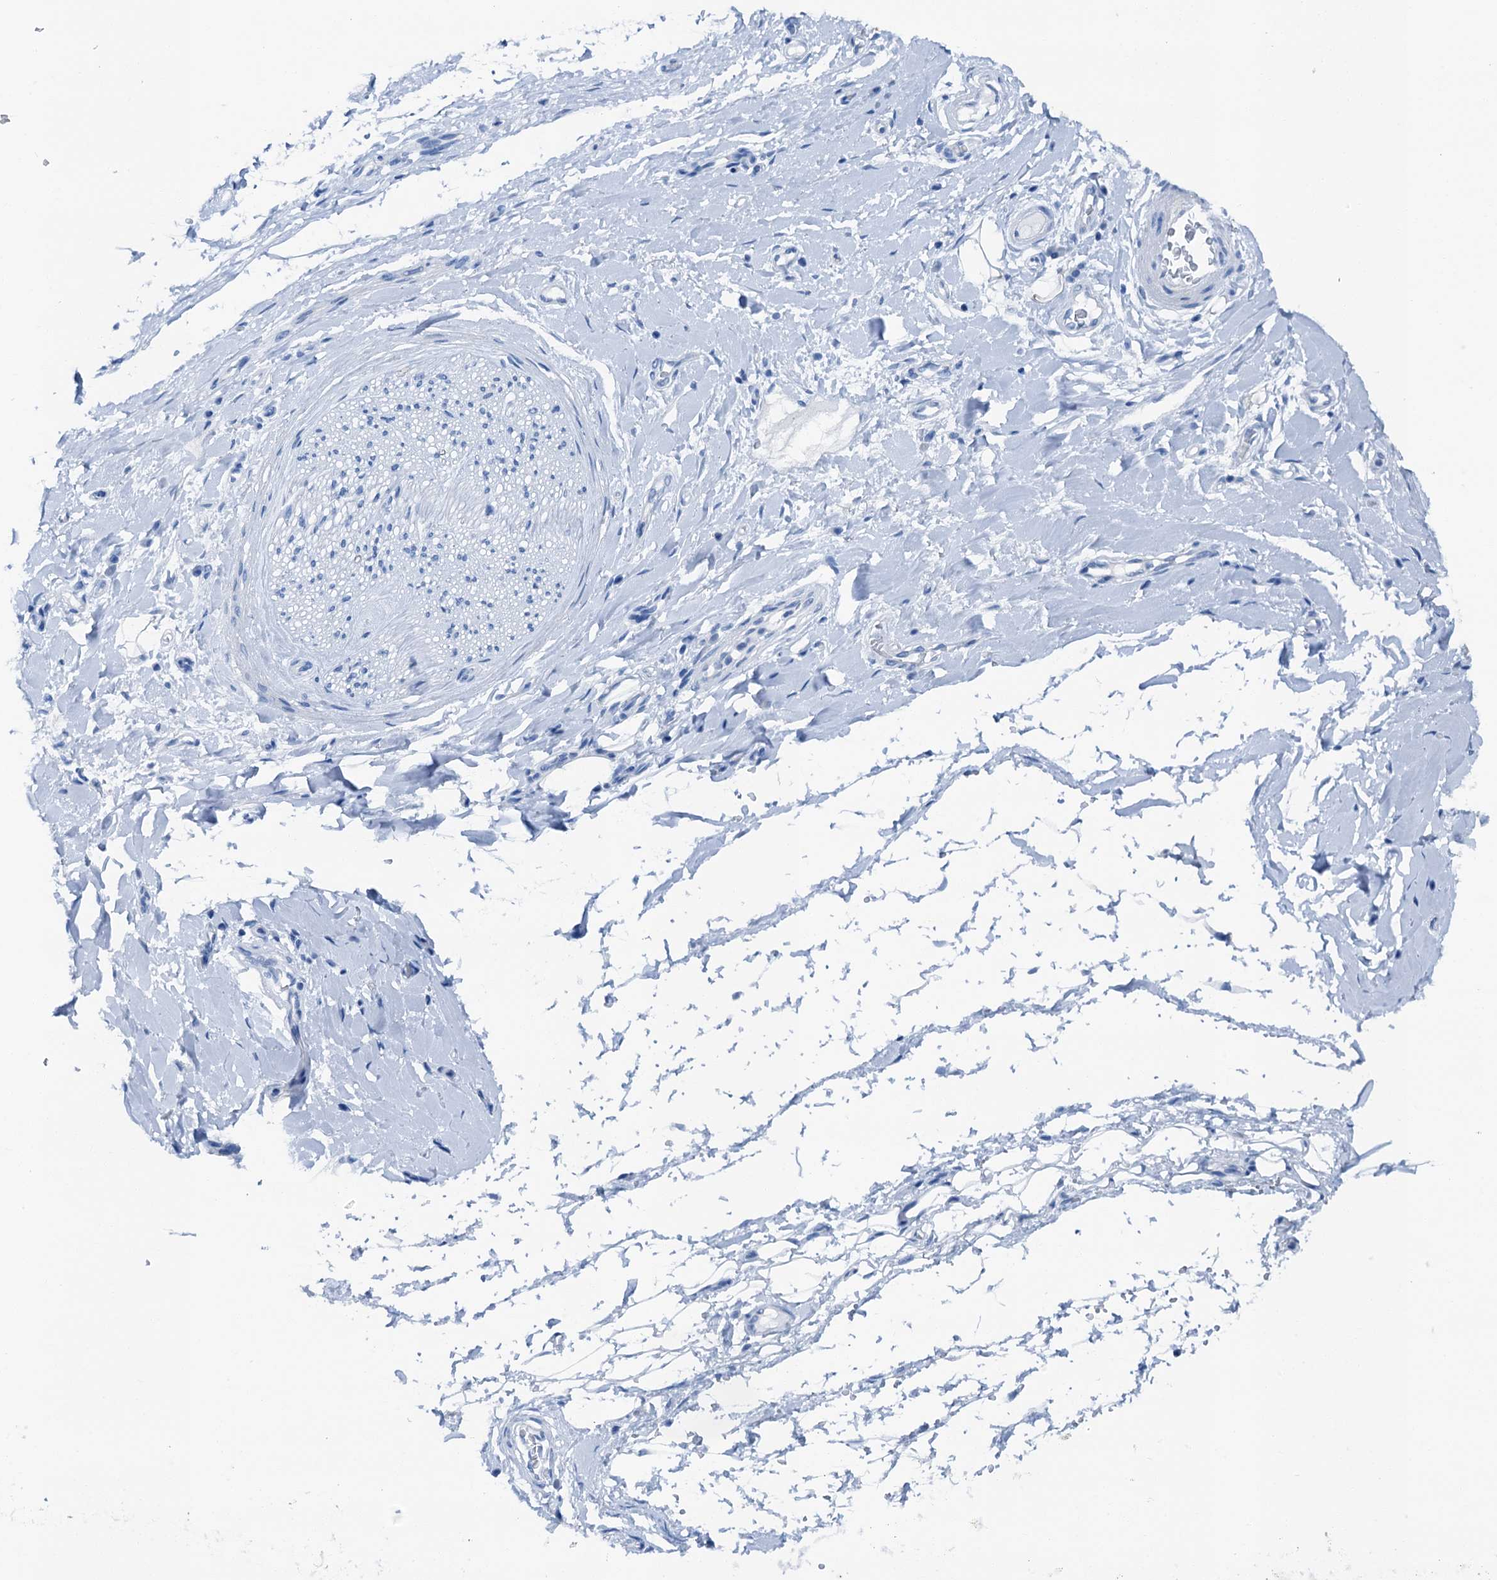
{"staining": {"intensity": "negative", "quantity": "none", "location": "none"}, "tissue": "adipose tissue", "cell_type": "Adipocytes", "image_type": "normal", "snomed": [{"axis": "morphology", "description": "Normal tissue, NOS"}, {"axis": "morphology", "description": "Adenocarcinoma, NOS"}, {"axis": "topography", "description": "Stomach, upper"}, {"axis": "topography", "description": "Peripheral nerve tissue"}], "caption": "Image shows no protein staining in adipocytes of normal adipose tissue. The staining is performed using DAB (3,3'-diaminobenzidine) brown chromogen with nuclei counter-stained in using hematoxylin.", "gene": "CBLN3", "patient": {"sex": "male", "age": 62}}